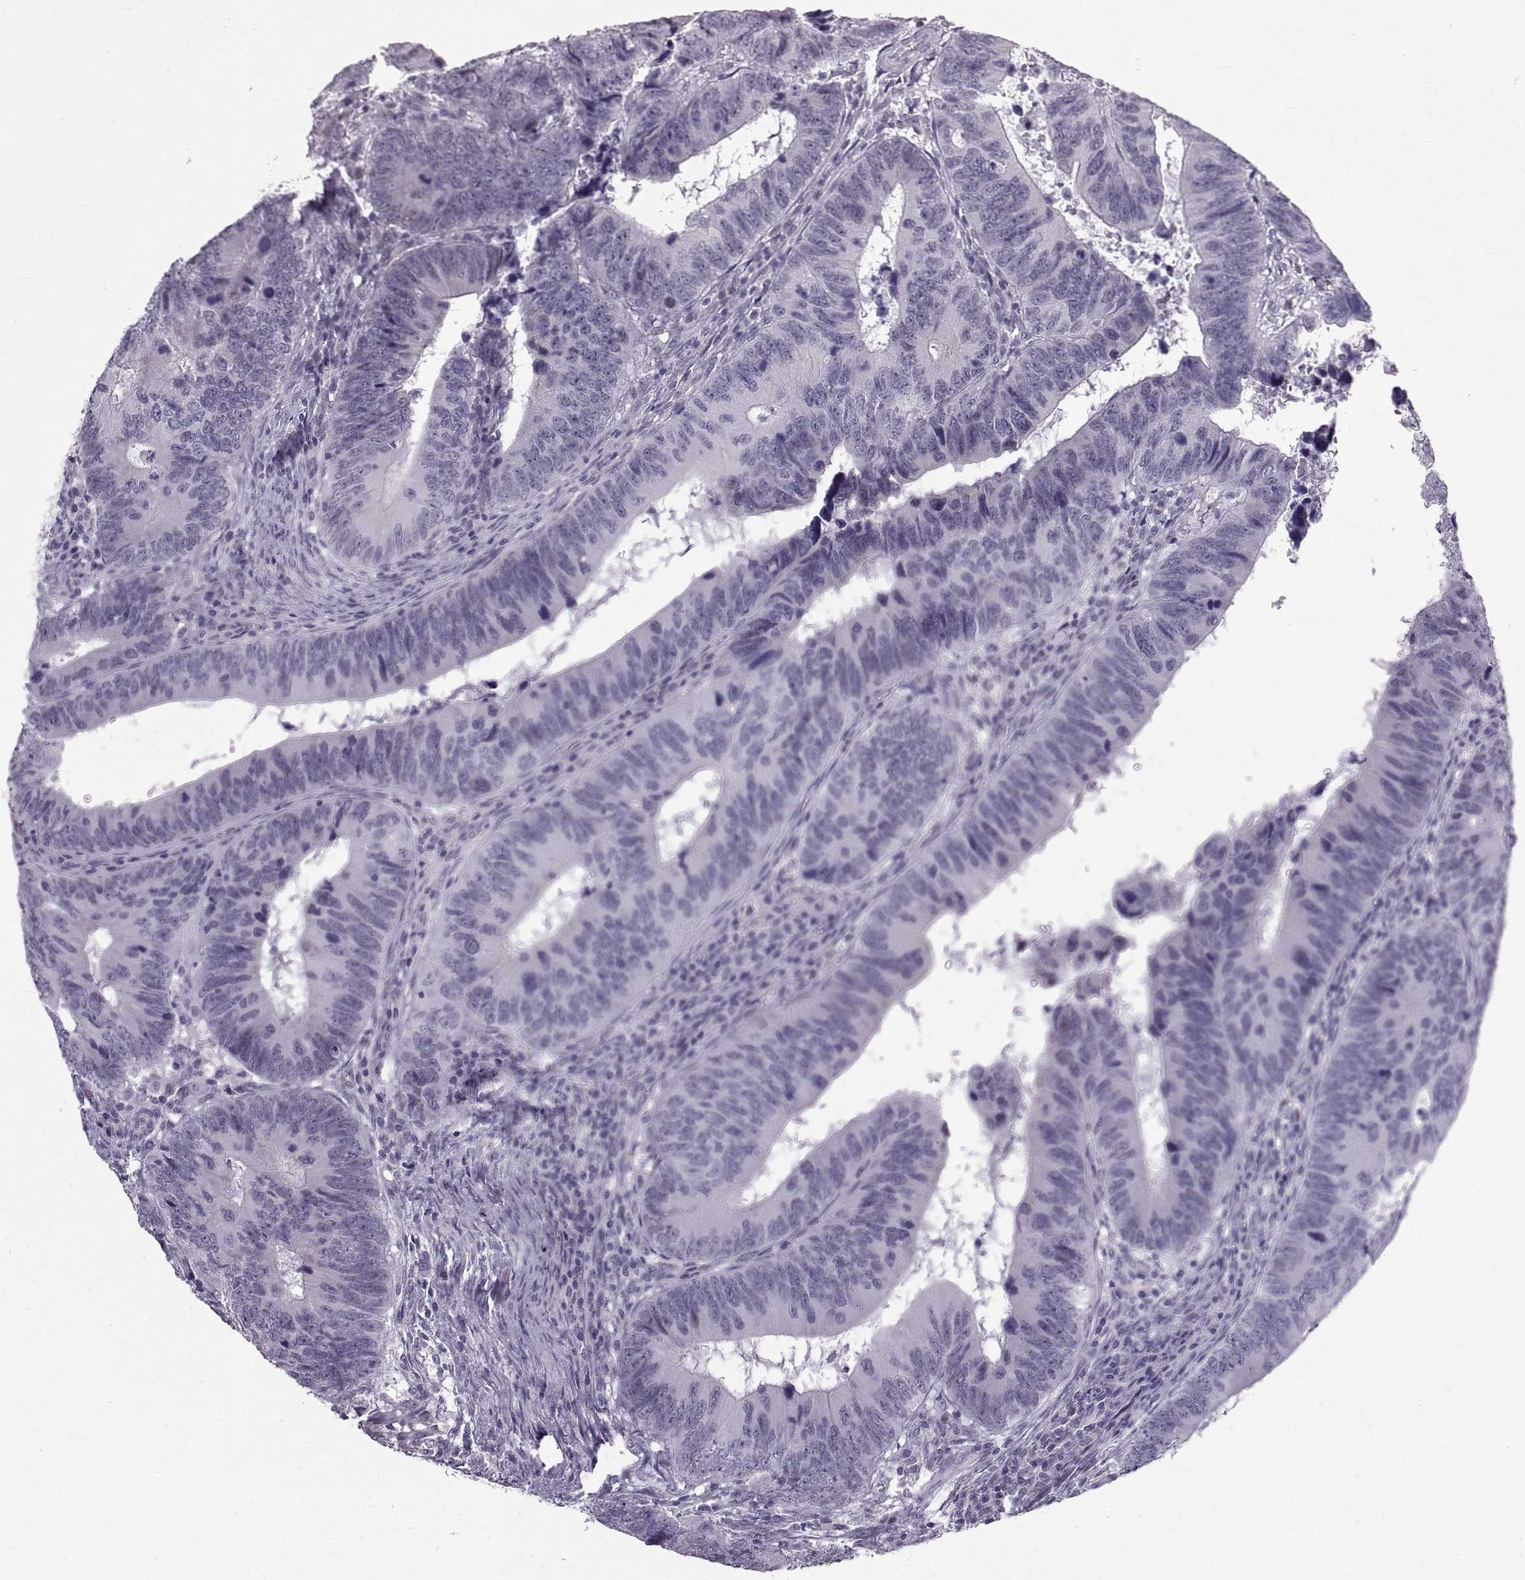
{"staining": {"intensity": "negative", "quantity": "none", "location": "none"}, "tissue": "colorectal cancer", "cell_type": "Tumor cells", "image_type": "cancer", "snomed": [{"axis": "morphology", "description": "Adenocarcinoma, NOS"}, {"axis": "topography", "description": "Colon"}], "caption": "A histopathology image of adenocarcinoma (colorectal) stained for a protein displays no brown staining in tumor cells.", "gene": "NANOS3", "patient": {"sex": "female", "age": 82}}